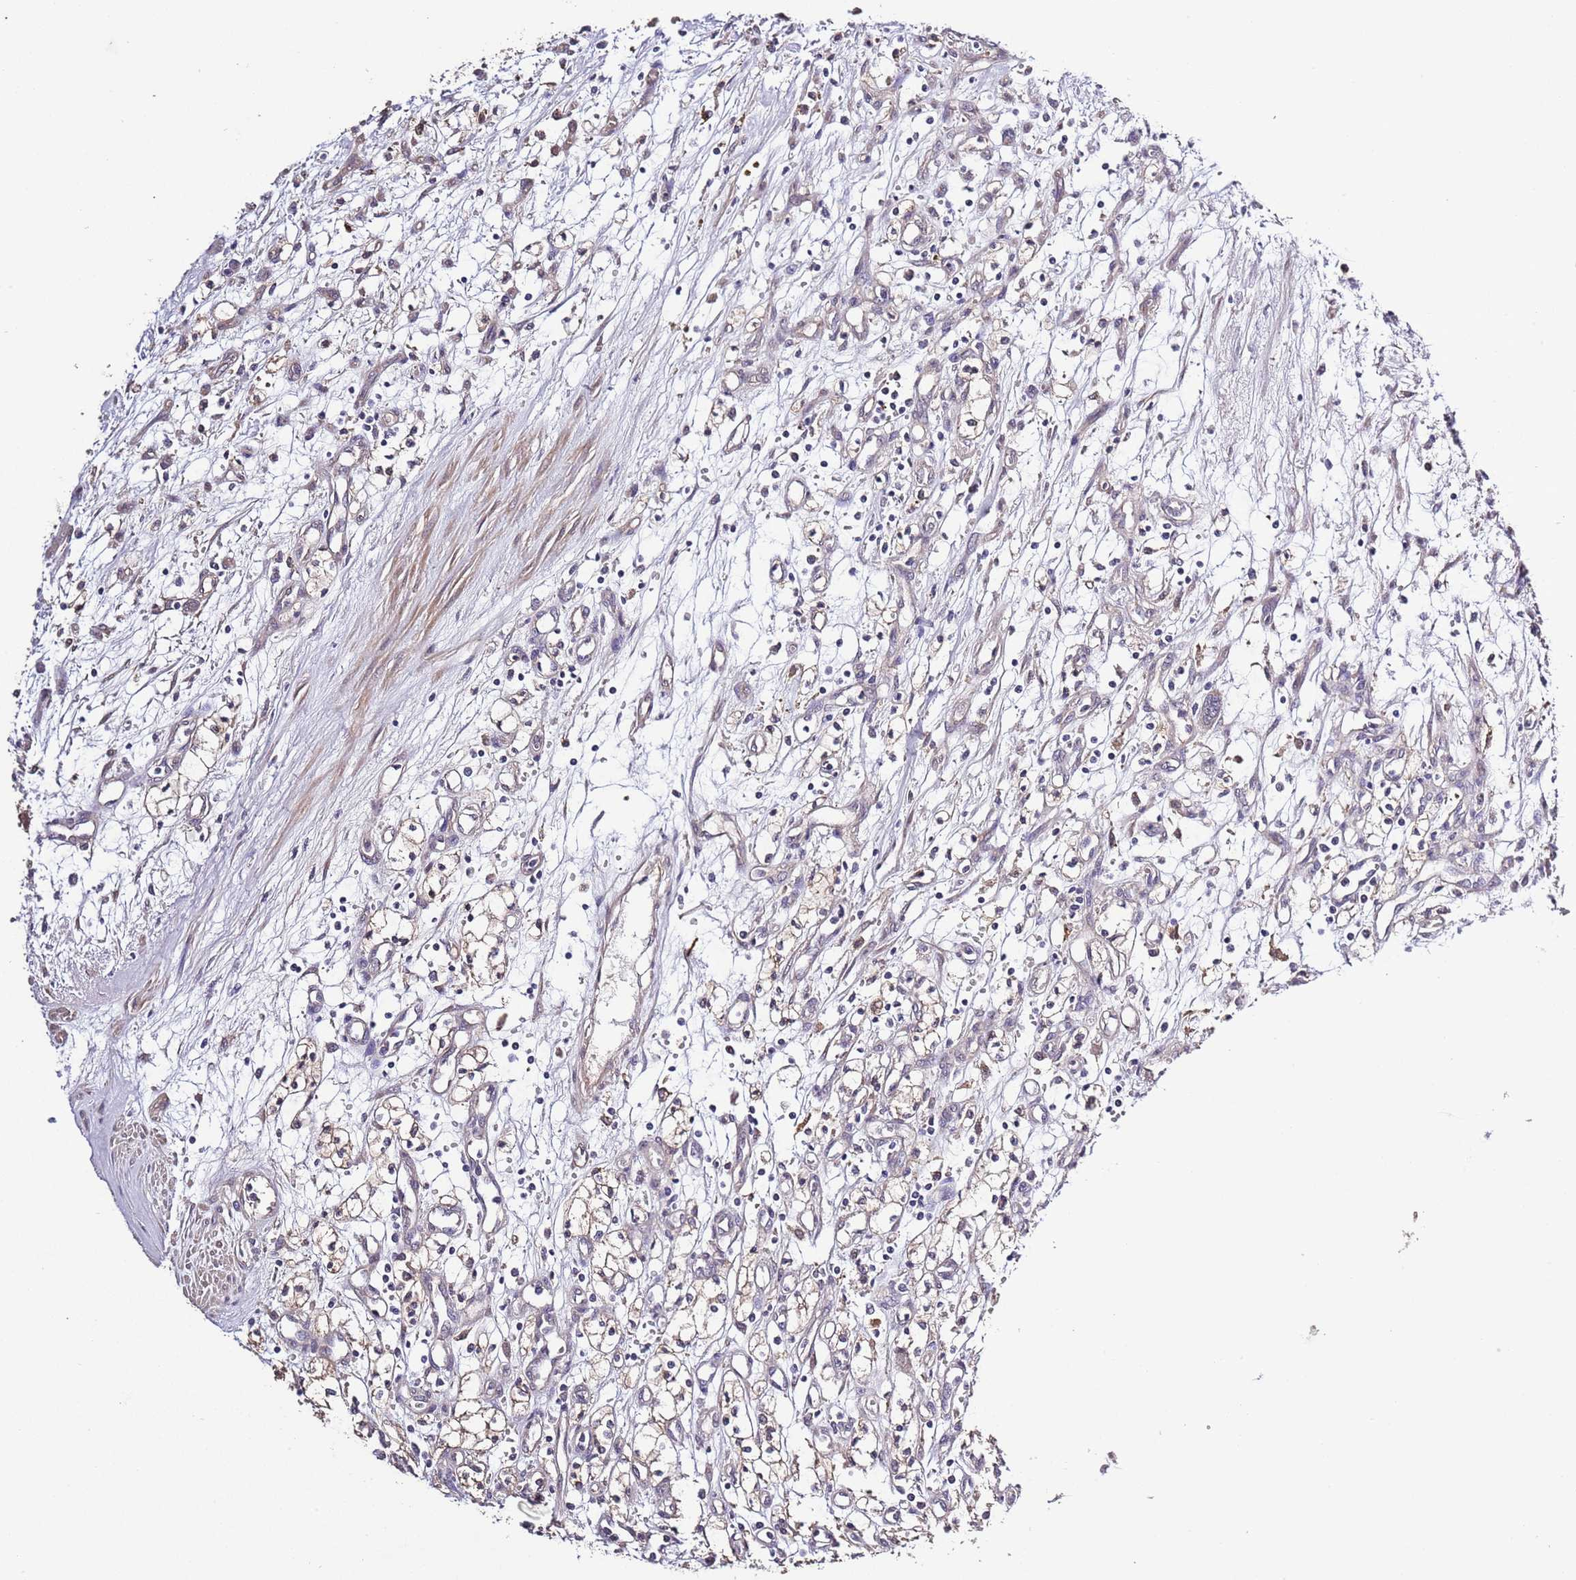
{"staining": {"intensity": "negative", "quantity": "none", "location": "none"}, "tissue": "renal cancer", "cell_type": "Tumor cells", "image_type": "cancer", "snomed": [{"axis": "morphology", "description": "Adenocarcinoma, NOS"}, {"axis": "topography", "description": "Kidney"}], "caption": "A photomicrograph of renal cancer stained for a protein shows no brown staining in tumor cells. The staining is performed using DAB brown chromogen with nuclei counter-stained in using hematoxylin.", "gene": "LIPJ", "patient": {"sex": "male", "age": 59}}